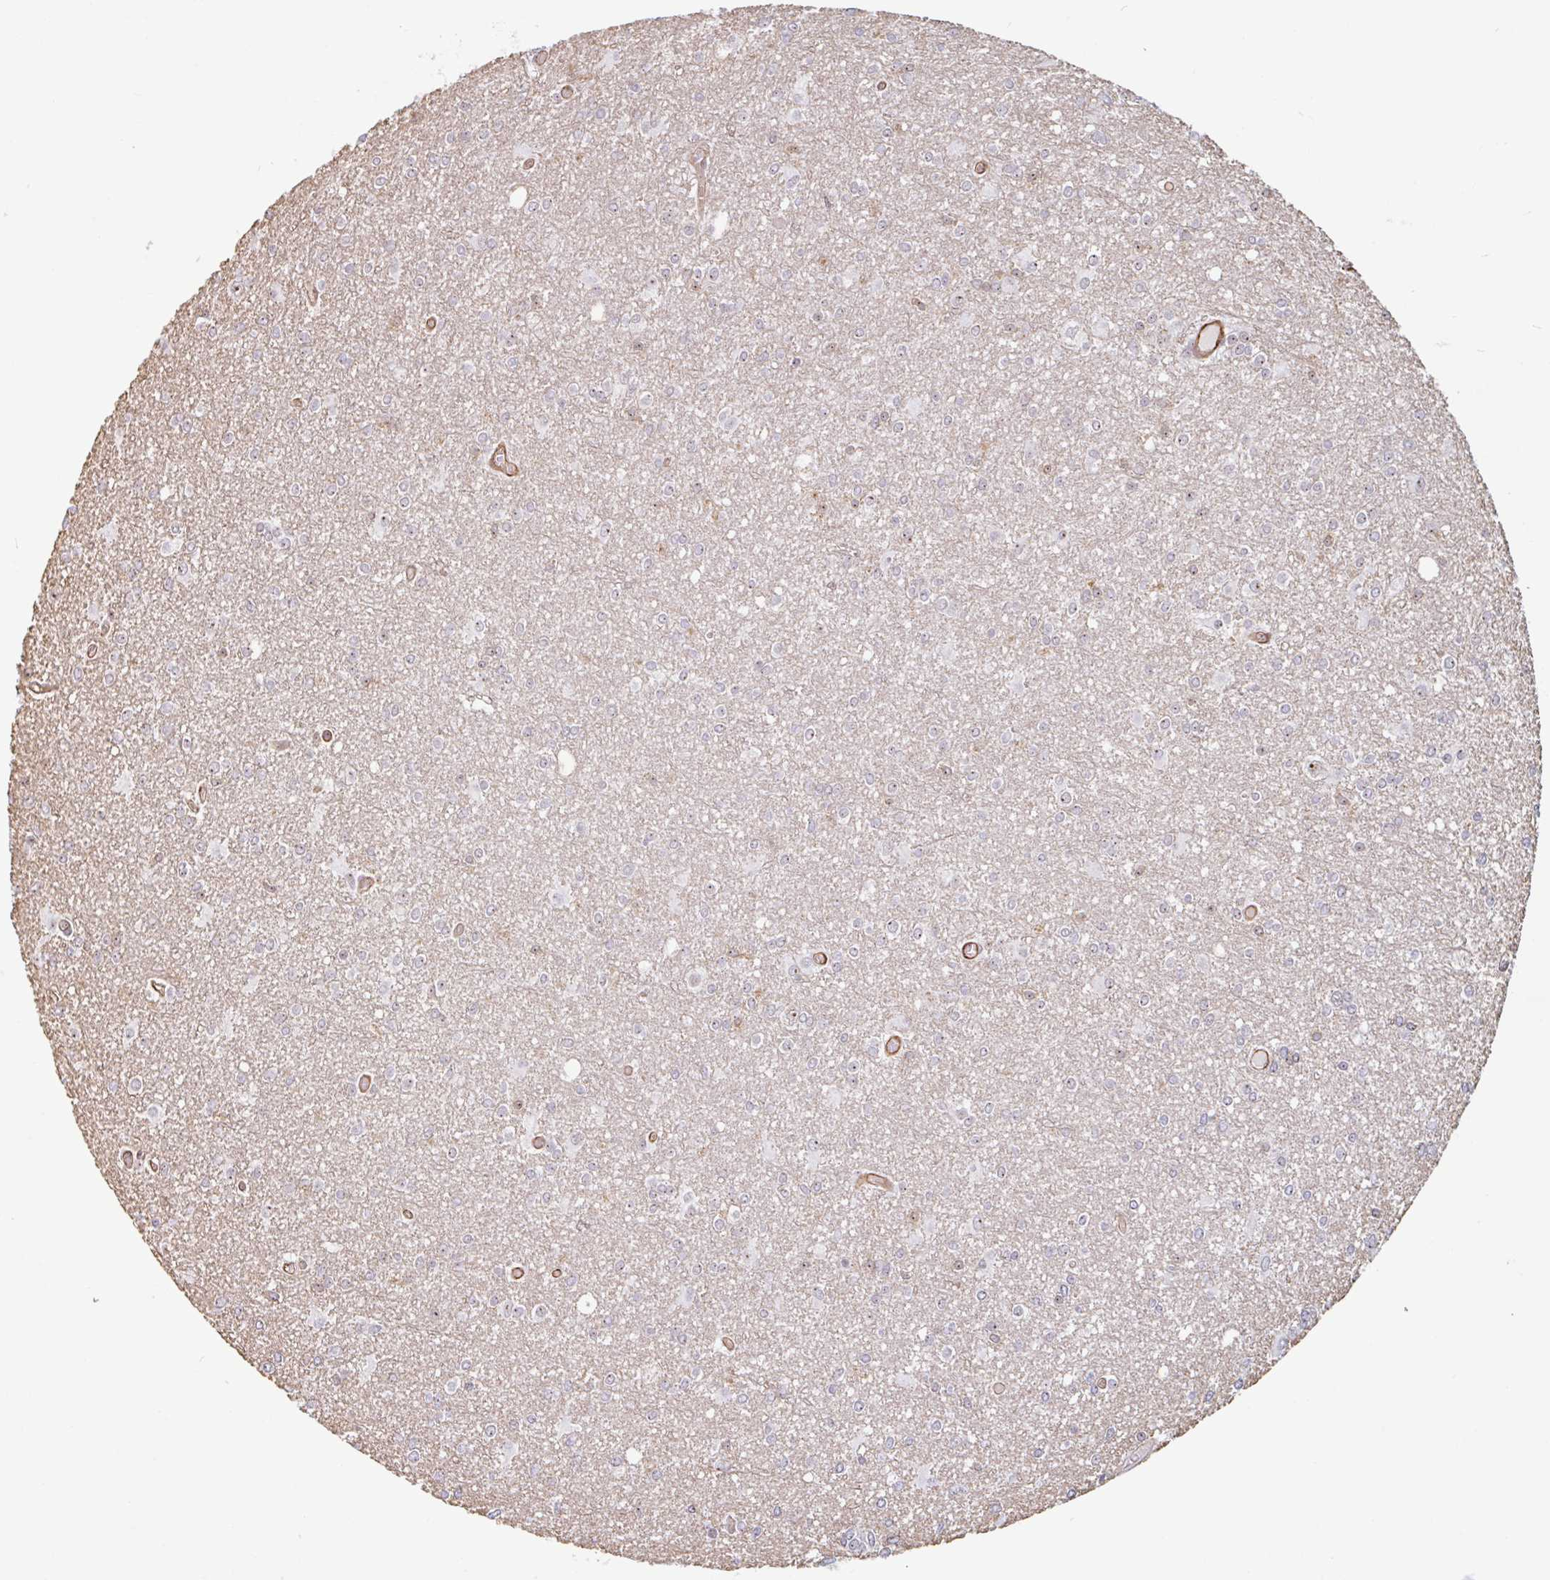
{"staining": {"intensity": "negative", "quantity": "none", "location": "none"}, "tissue": "glioma", "cell_type": "Tumor cells", "image_type": "cancer", "snomed": [{"axis": "morphology", "description": "Glioma, malignant, High grade"}, {"axis": "topography", "description": "Brain"}], "caption": "Histopathology image shows no significant protein staining in tumor cells of glioma.", "gene": "ZNF689", "patient": {"sex": "male", "age": 48}}